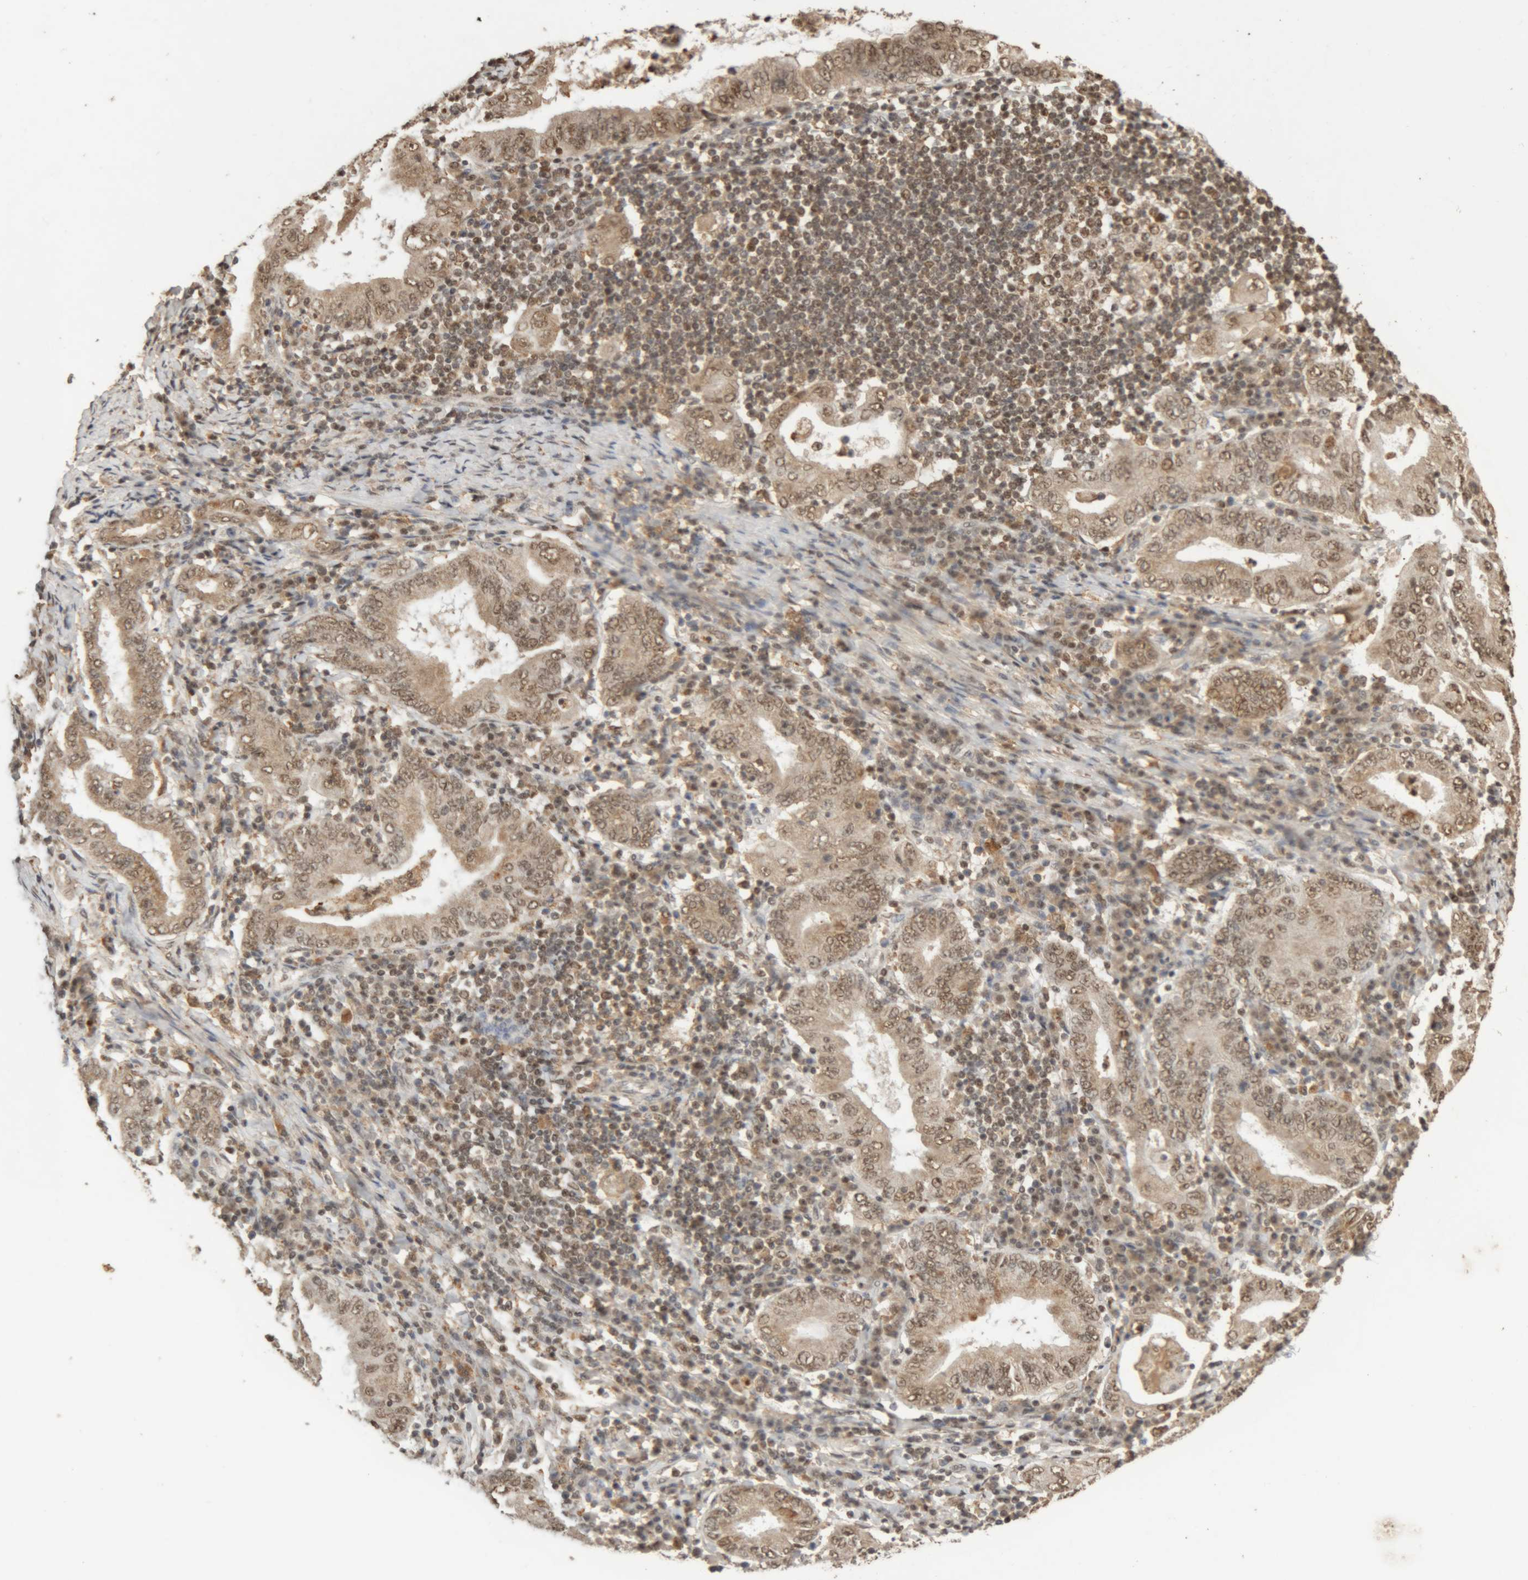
{"staining": {"intensity": "moderate", "quantity": ">75%", "location": "cytoplasmic/membranous,nuclear"}, "tissue": "stomach cancer", "cell_type": "Tumor cells", "image_type": "cancer", "snomed": [{"axis": "morphology", "description": "Normal tissue, NOS"}, {"axis": "morphology", "description": "Adenocarcinoma, NOS"}, {"axis": "topography", "description": "Esophagus"}, {"axis": "topography", "description": "Stomach, upper"}, {"axis": "topography", "description": "Peripheral nerve tissue"}], "caption": "Stomach cancer (adenocarcinoma) stained with IHC reveals moderate cytoplasmic/membranous and nuclear expression in approximately >75% of tumor cells.", "gene": "KEAP1", "patient": {"sex": "male", "age": 62}}